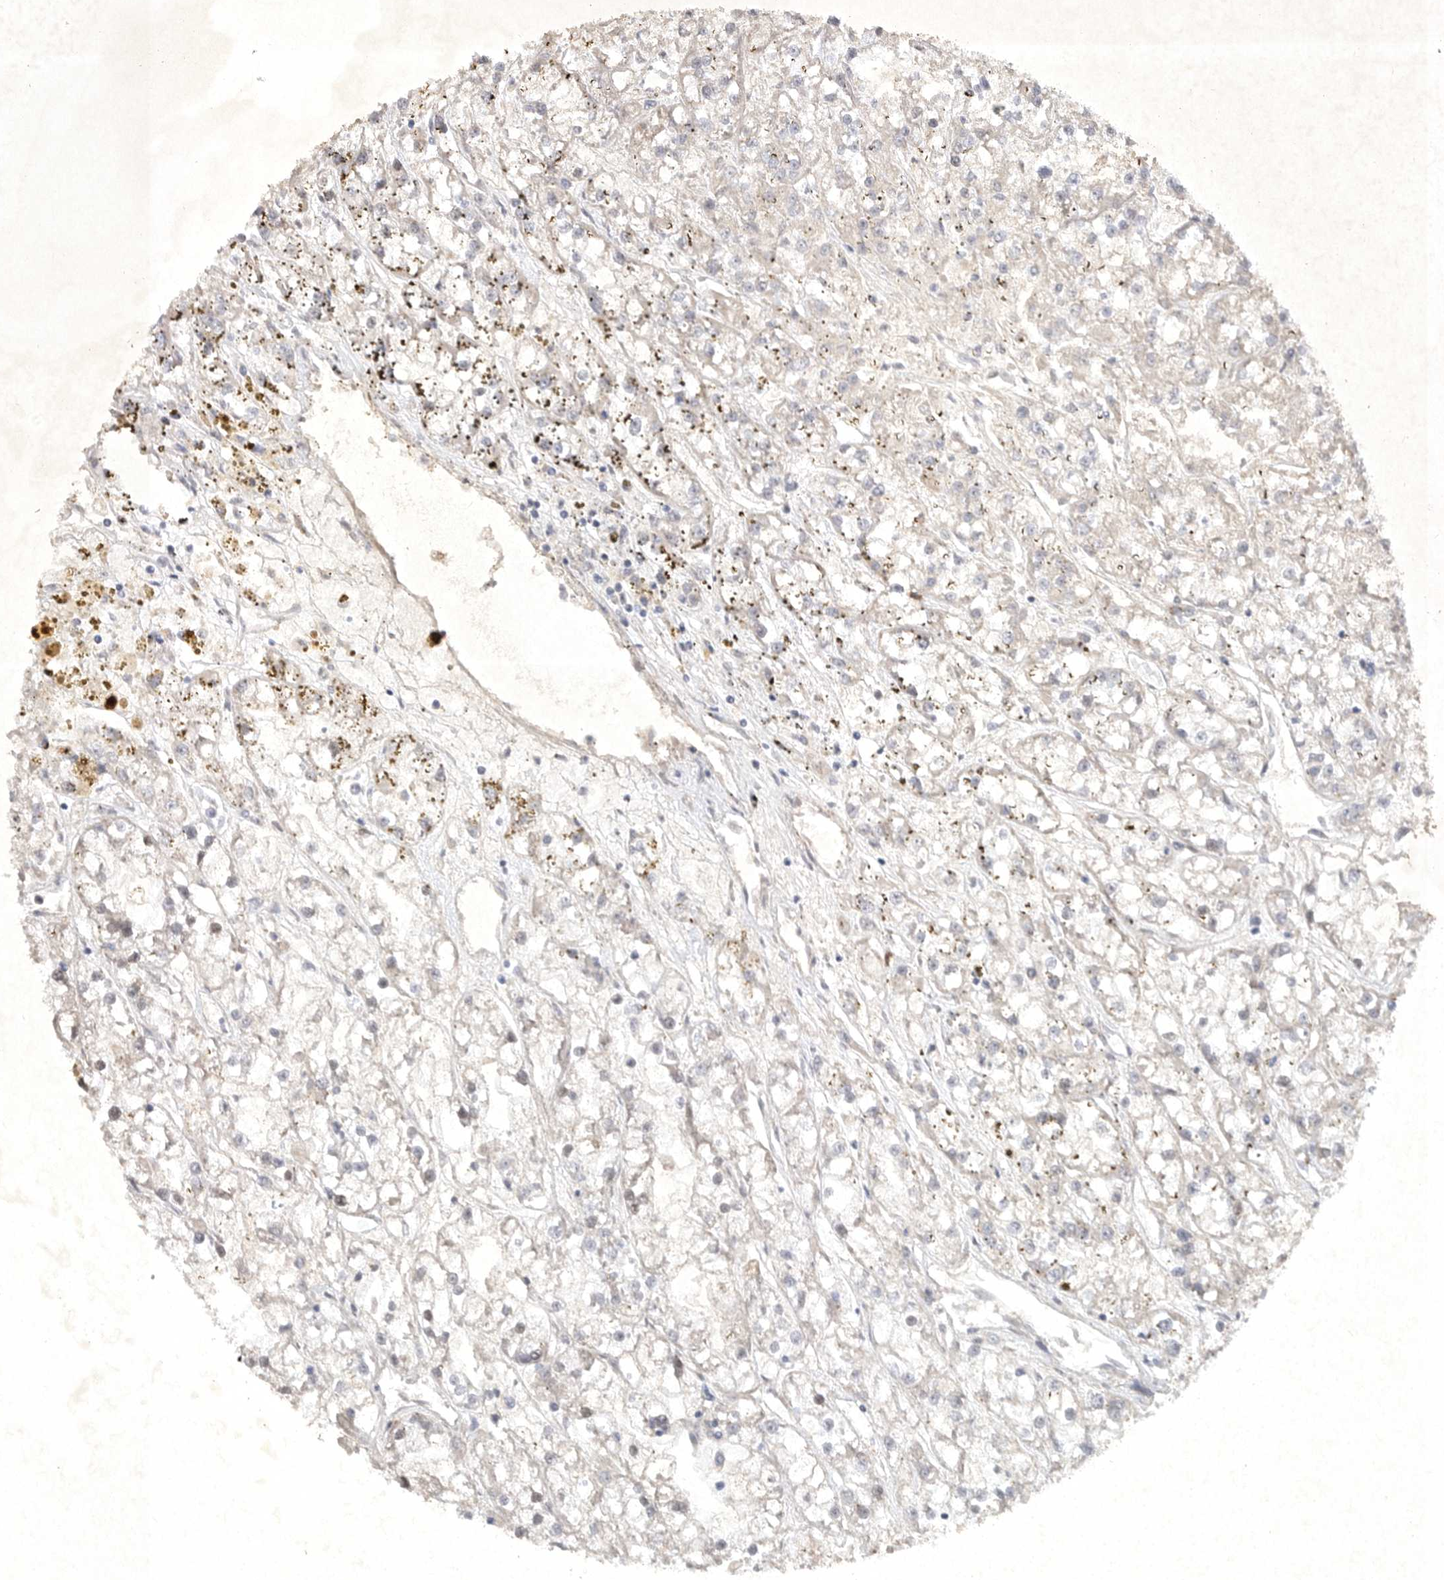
{"staining": {"intensity": "negative", "quantity": "none", "location": "none"}, "tissue": "renal cancer", "cell_type": "Tumor cells", "image_type": "cancer", "snomed": [{"axis": "morphology", "description": "Adenocarcinoma, NOS"}, {"axis": "topography", "description": "Kidney"}], "caption": "There is no significant staining in tumor cells of adenocarcinoma (renal).", "gene": "PTPDC1", "patient": {"sex": "female", "age": 52}}